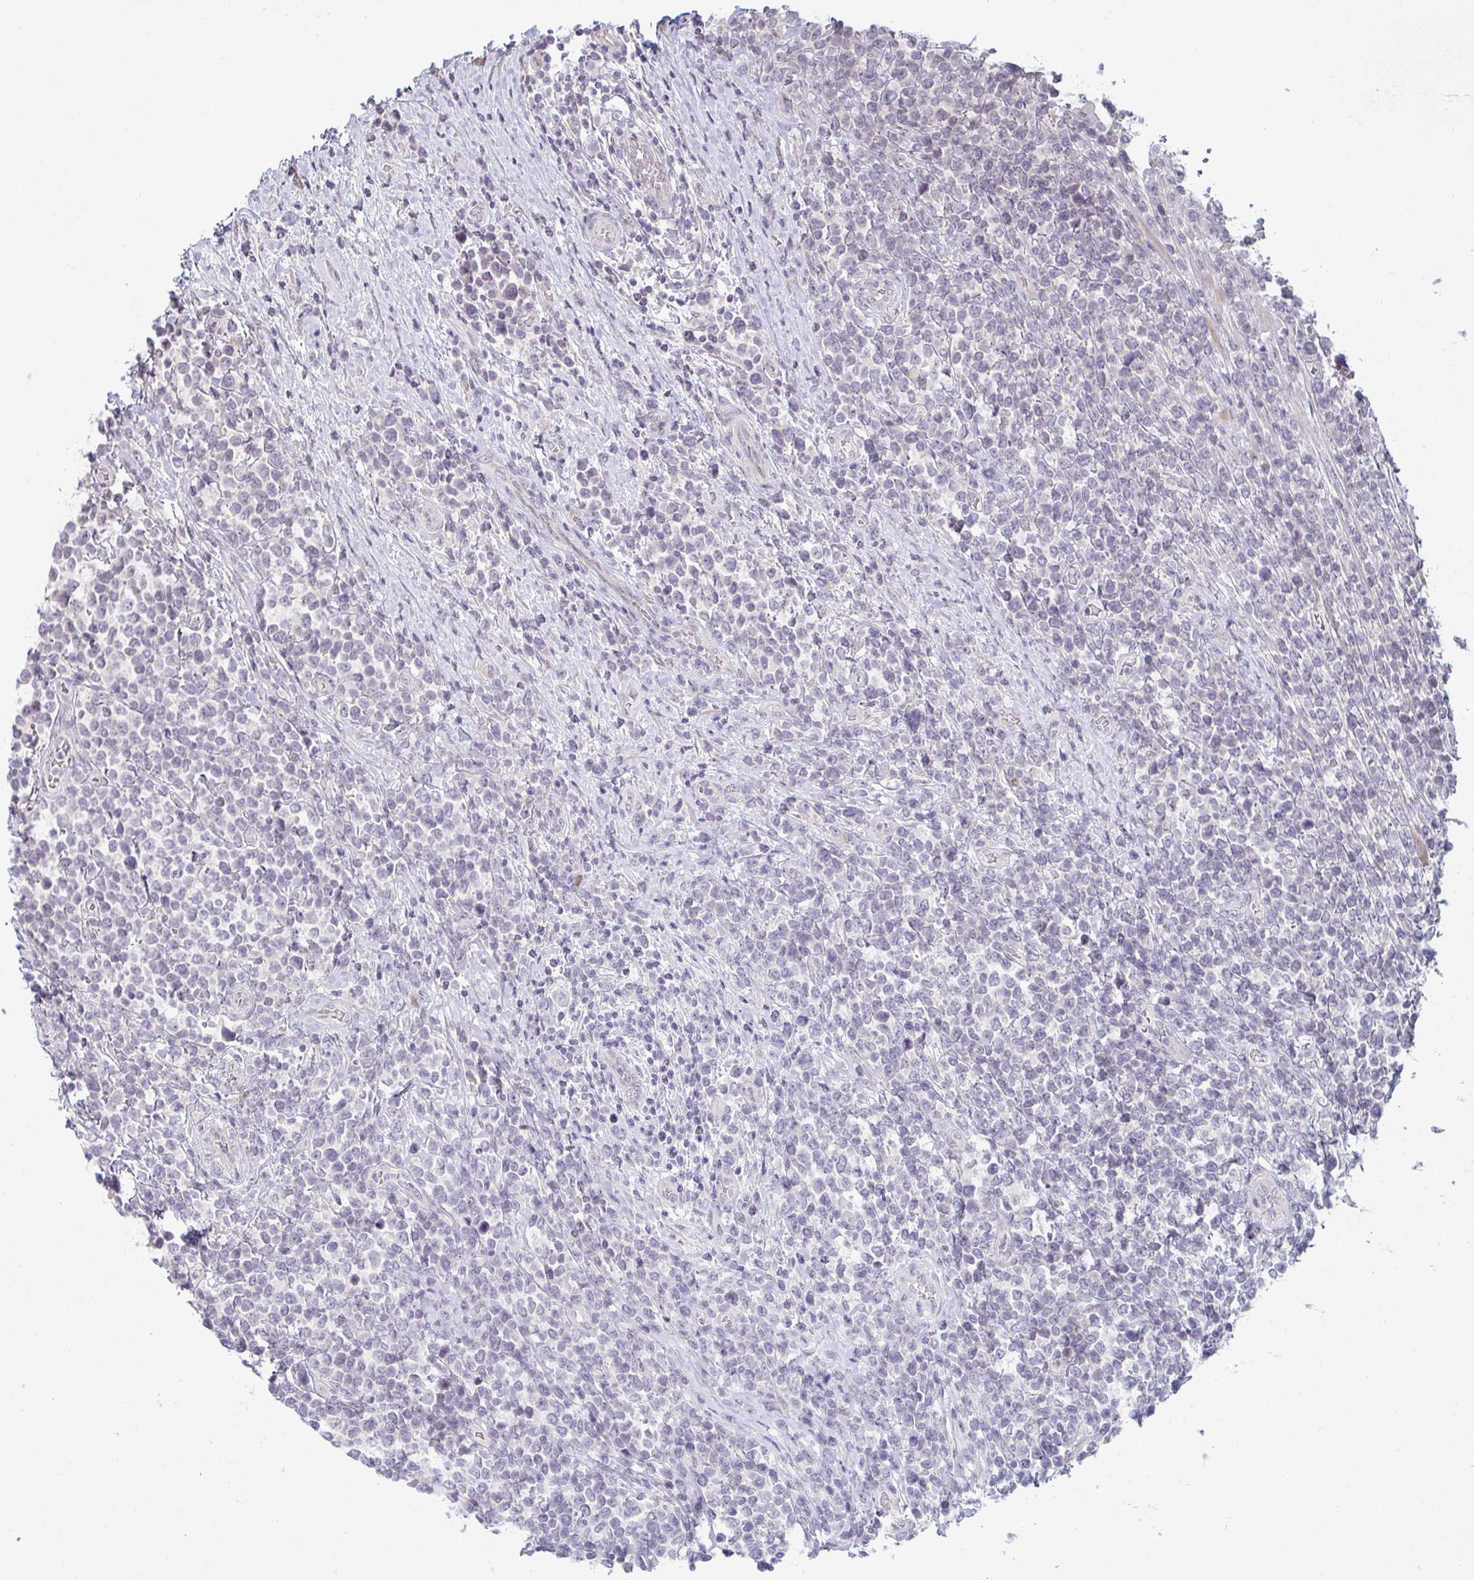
{"staining": {"intensity": "negative", "quantity": "none", "location": "none"}, "tissue": "lymphoma", "cell_type": "Tumor cells", "image_type": "cancer", "snomed": [{"axis": "morphology", "description": "Malignant lymphoma, non-Hodgkin's type, High grade"}, {"axis": "topography", "description": "Soft tissue"}], "caption": "The immunohistochemistry (IHC) micrograph has no significant positivity in tumor cells of malignant lymphoma, non-Hodgkin's type (high-grade) tissue.", "gene": "ZNF214", "patient": {"sex": "female", "age": 56}}